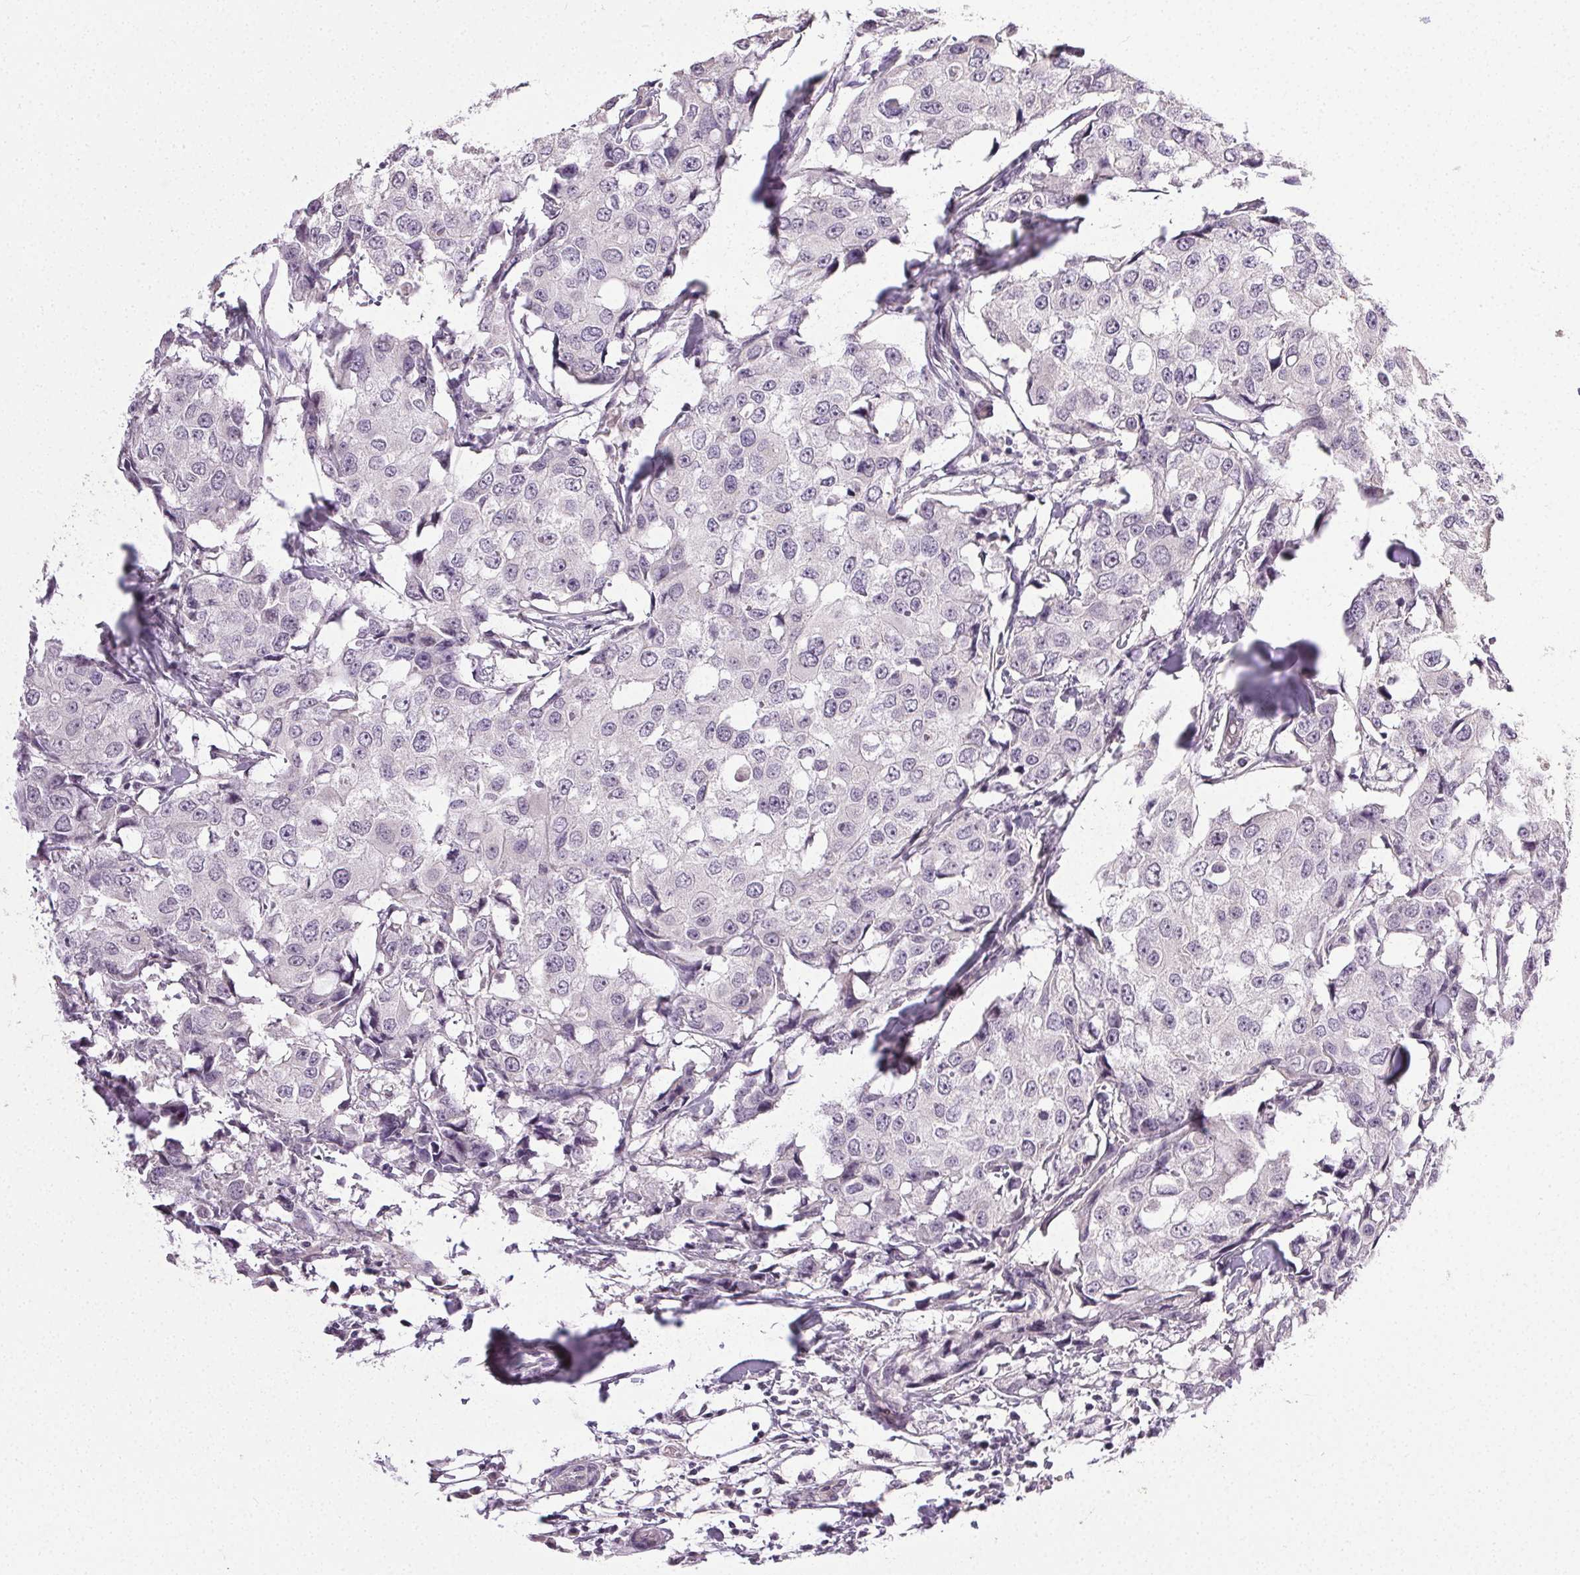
{"staining": {"intensity": "negative", "quantity": "none", "location": "none"}, "tissue": "breast cancer", "cell_type": "Tumor cells", "image_type": "cancer", "snomed": [{"axis": "morphology", "description": "Duct carcinoma"}, {"axis": "topography", "description": "Breast"}], "caption": "Immunohistochemistry (IHC) micrograph of neoplastic tissue: human invasive ductal carcinoma (breast) stained with DAB (3,3'-diaminobenzidine) exhibits no significant protein expression in tumor cells. (DAB immunohistochemistry visualized using brightfield microscopy, high magnification).", "gene": "PLCB1", "patient": {"sex": "female", "age": 27}}